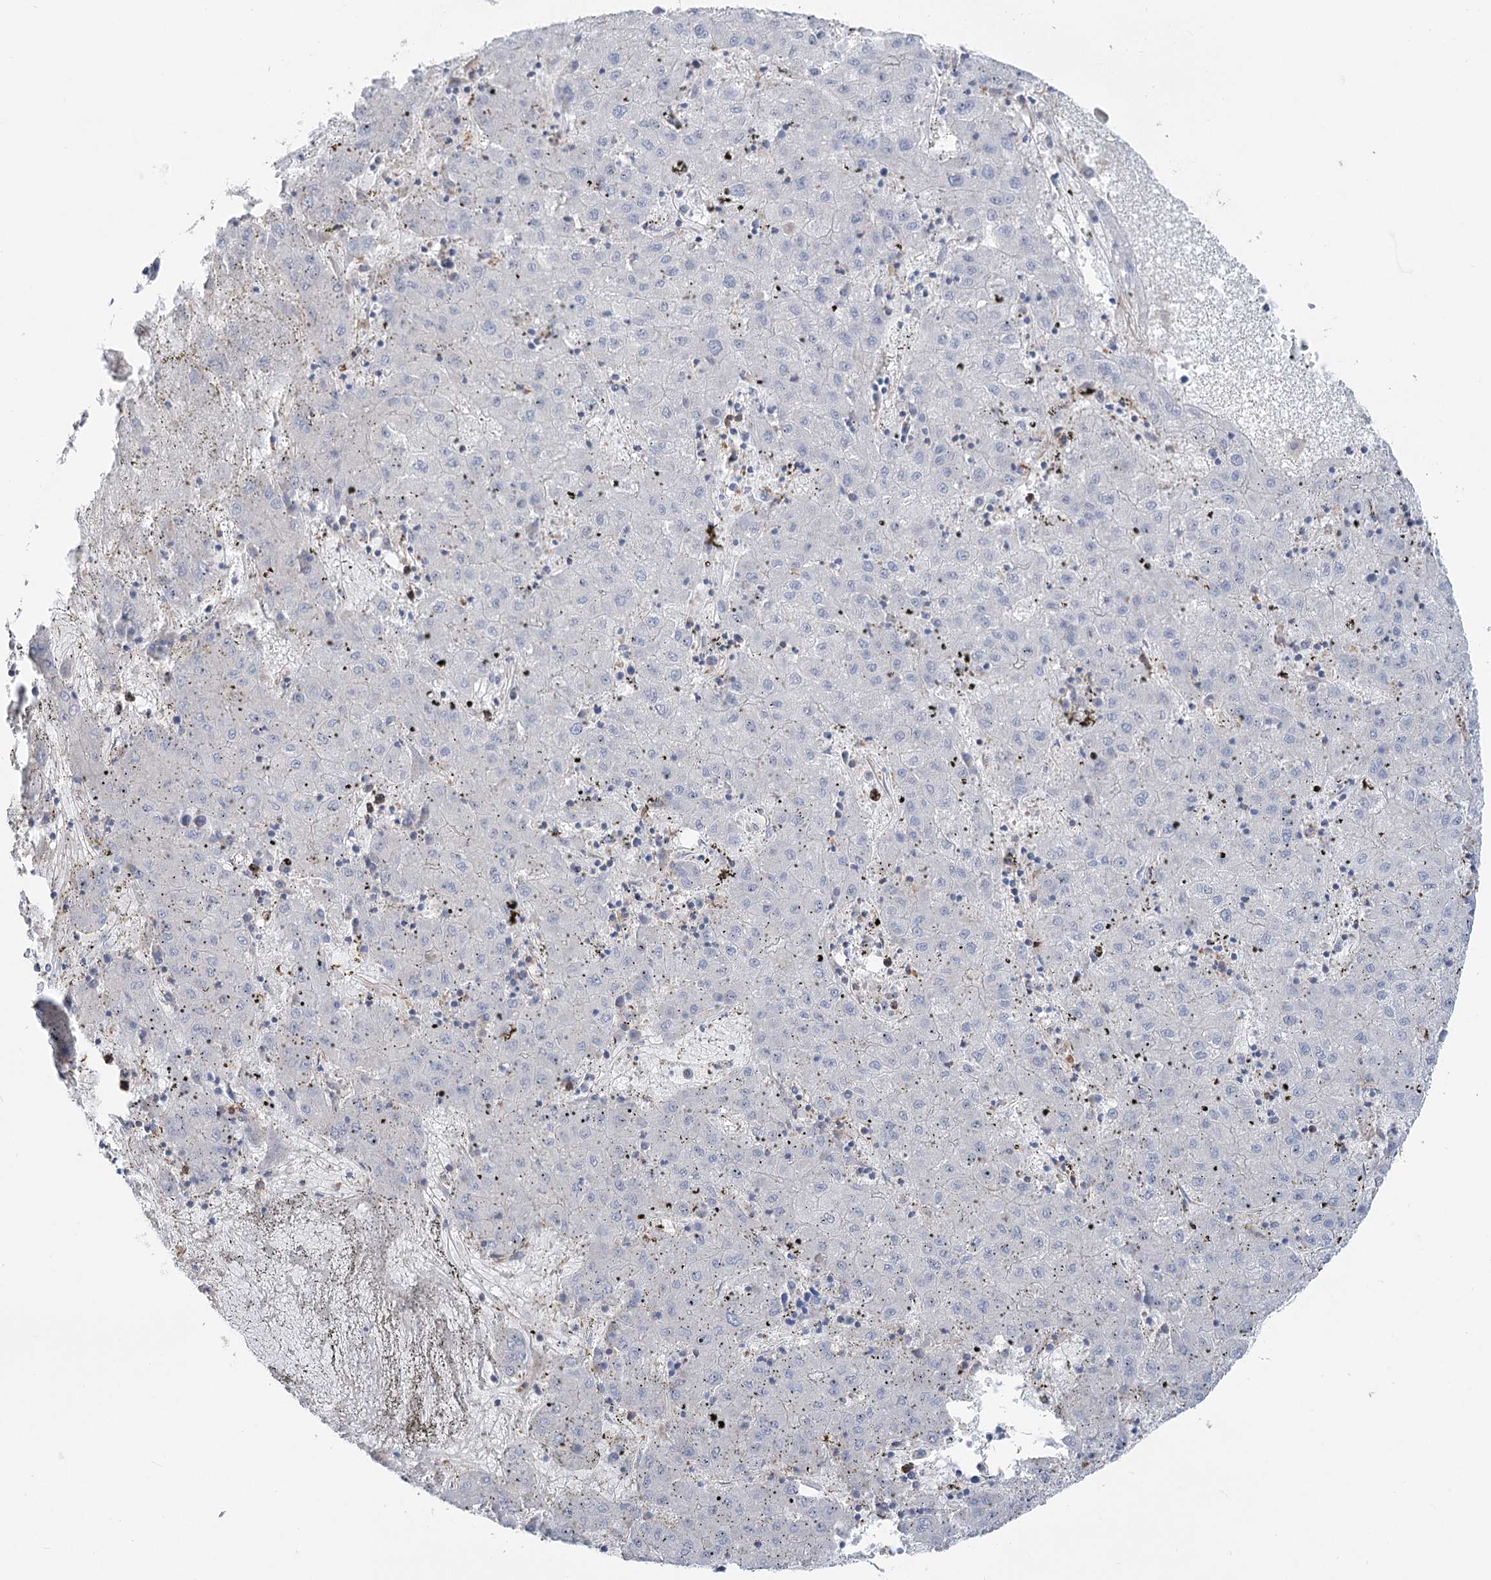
{"staining": {"intensity": "negative", "quantity": "none", "location": "none"}, "tissue": "liver cancer", "cell_type": "Tumor cells", "image_type": "cancer", "snomed": [{"axis": "morphology", "description": "Carcinoma, Hepatocellular, NOS"}, {"axis": "topography", "description": "Liver"}], "caption": "This is a histopathology image of immunohistochemistry (IHC) staining of liver hepatocellular carcinoma, which shows no staining in tumor cells.", "gene": "LARP1B", "patient": {"sex": "male", "age": 72}}